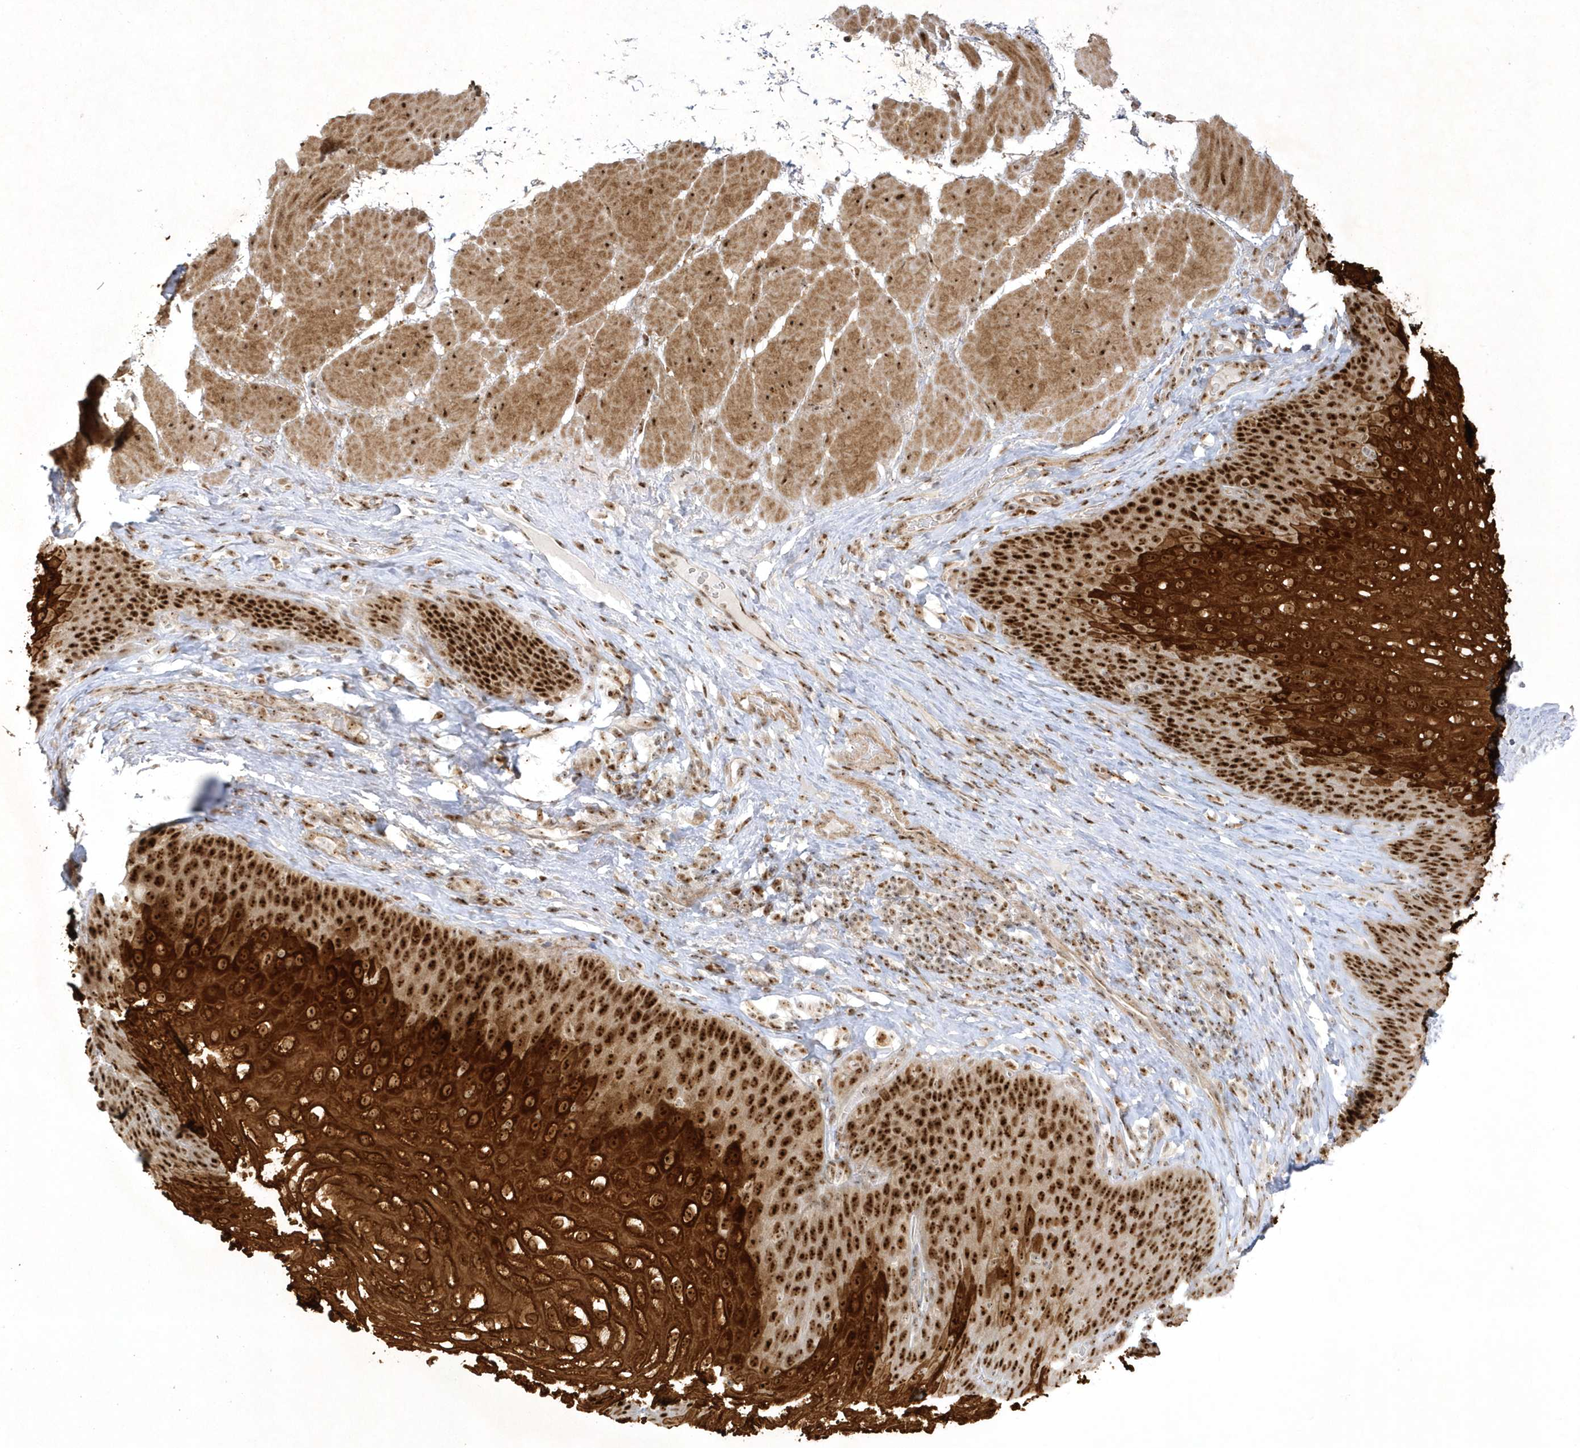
{"staining": {"intensity": "strong", "quantity": ">75%", "location": "cytoplasmic/membranous,nuclear"}, "tissue": "esophagus", "cell_type": "Squamous epithelial cells", "image_type": "normal", "snomed": [{"axis": "morphology", "description": "Normal tissue, NOS"}, {"axis": "topography", "description": "Esophagus"}], "caption": "IHC micrograph of unremarkable esophagus: esophagus stained using immunohistochemistry (IHC) demonstrates high levels of strong protein expression localized specifically in the cytoplasmic/membranous,nuclear of squamous epithelial cells, appearing as a cytoplasmic/membranous,nuclear brown color.", "gene": "NPM3", "patient": {"sex": "female", "age": 66}}